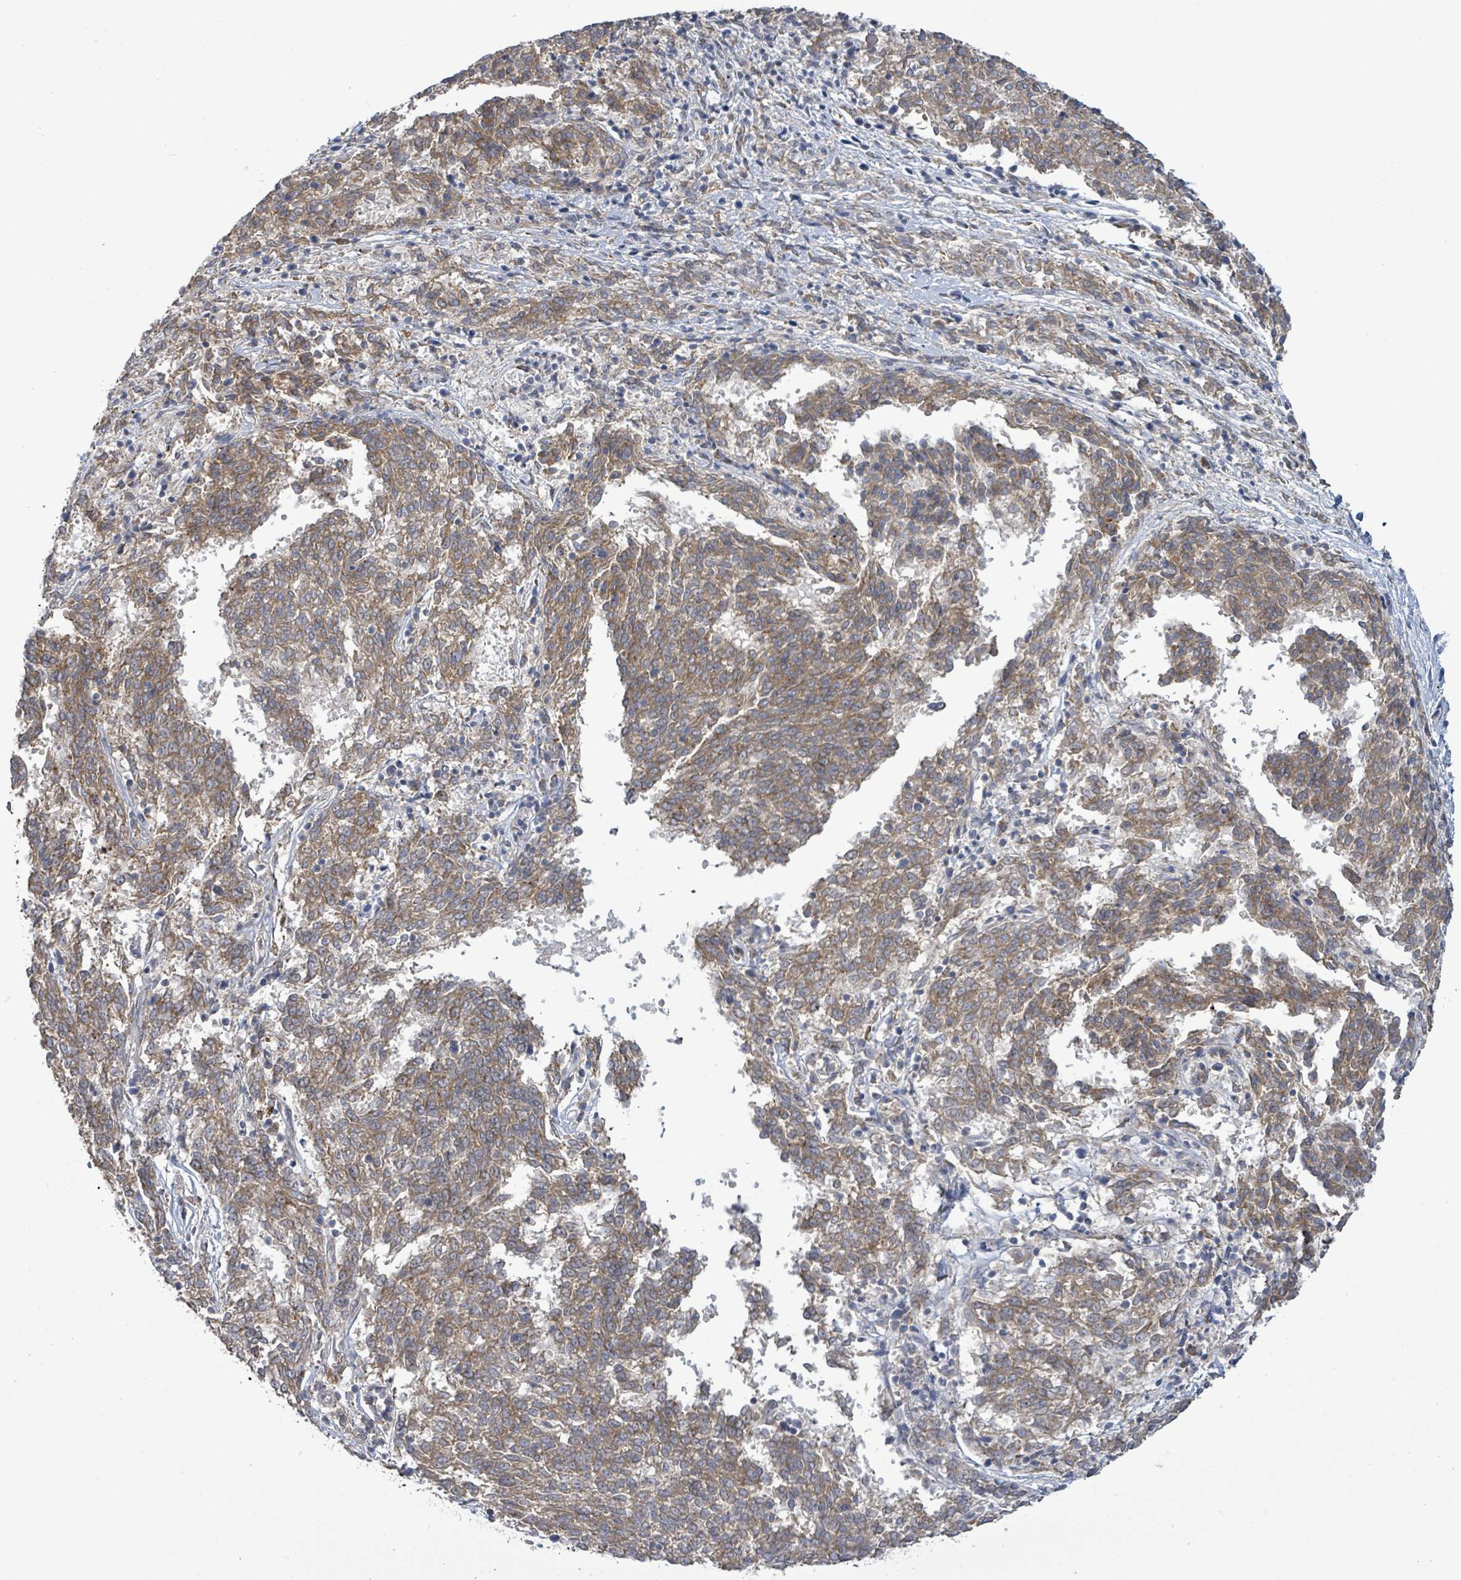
{"staining": {"intensity": "moderate", "quantity": ">75%", "location": "cytoplasmic/membranous"}, "tissue": "melanoma", "cell_type": "Tumor cells", "image_type": "cancer", "snomed": [{"axis": "morphology", "description": "Malignant melanoma, NOS"}, {"axis": "topography", "description": "Skin"}], "caption": "This photomicrograph shows IHC staining of human melanoma, with medium moderate cytoplasmic/membranous positivity in approximately >75% of tumor cells.", "gene": "SLIT3", "patient": {"sex": "female", "age": 72}}